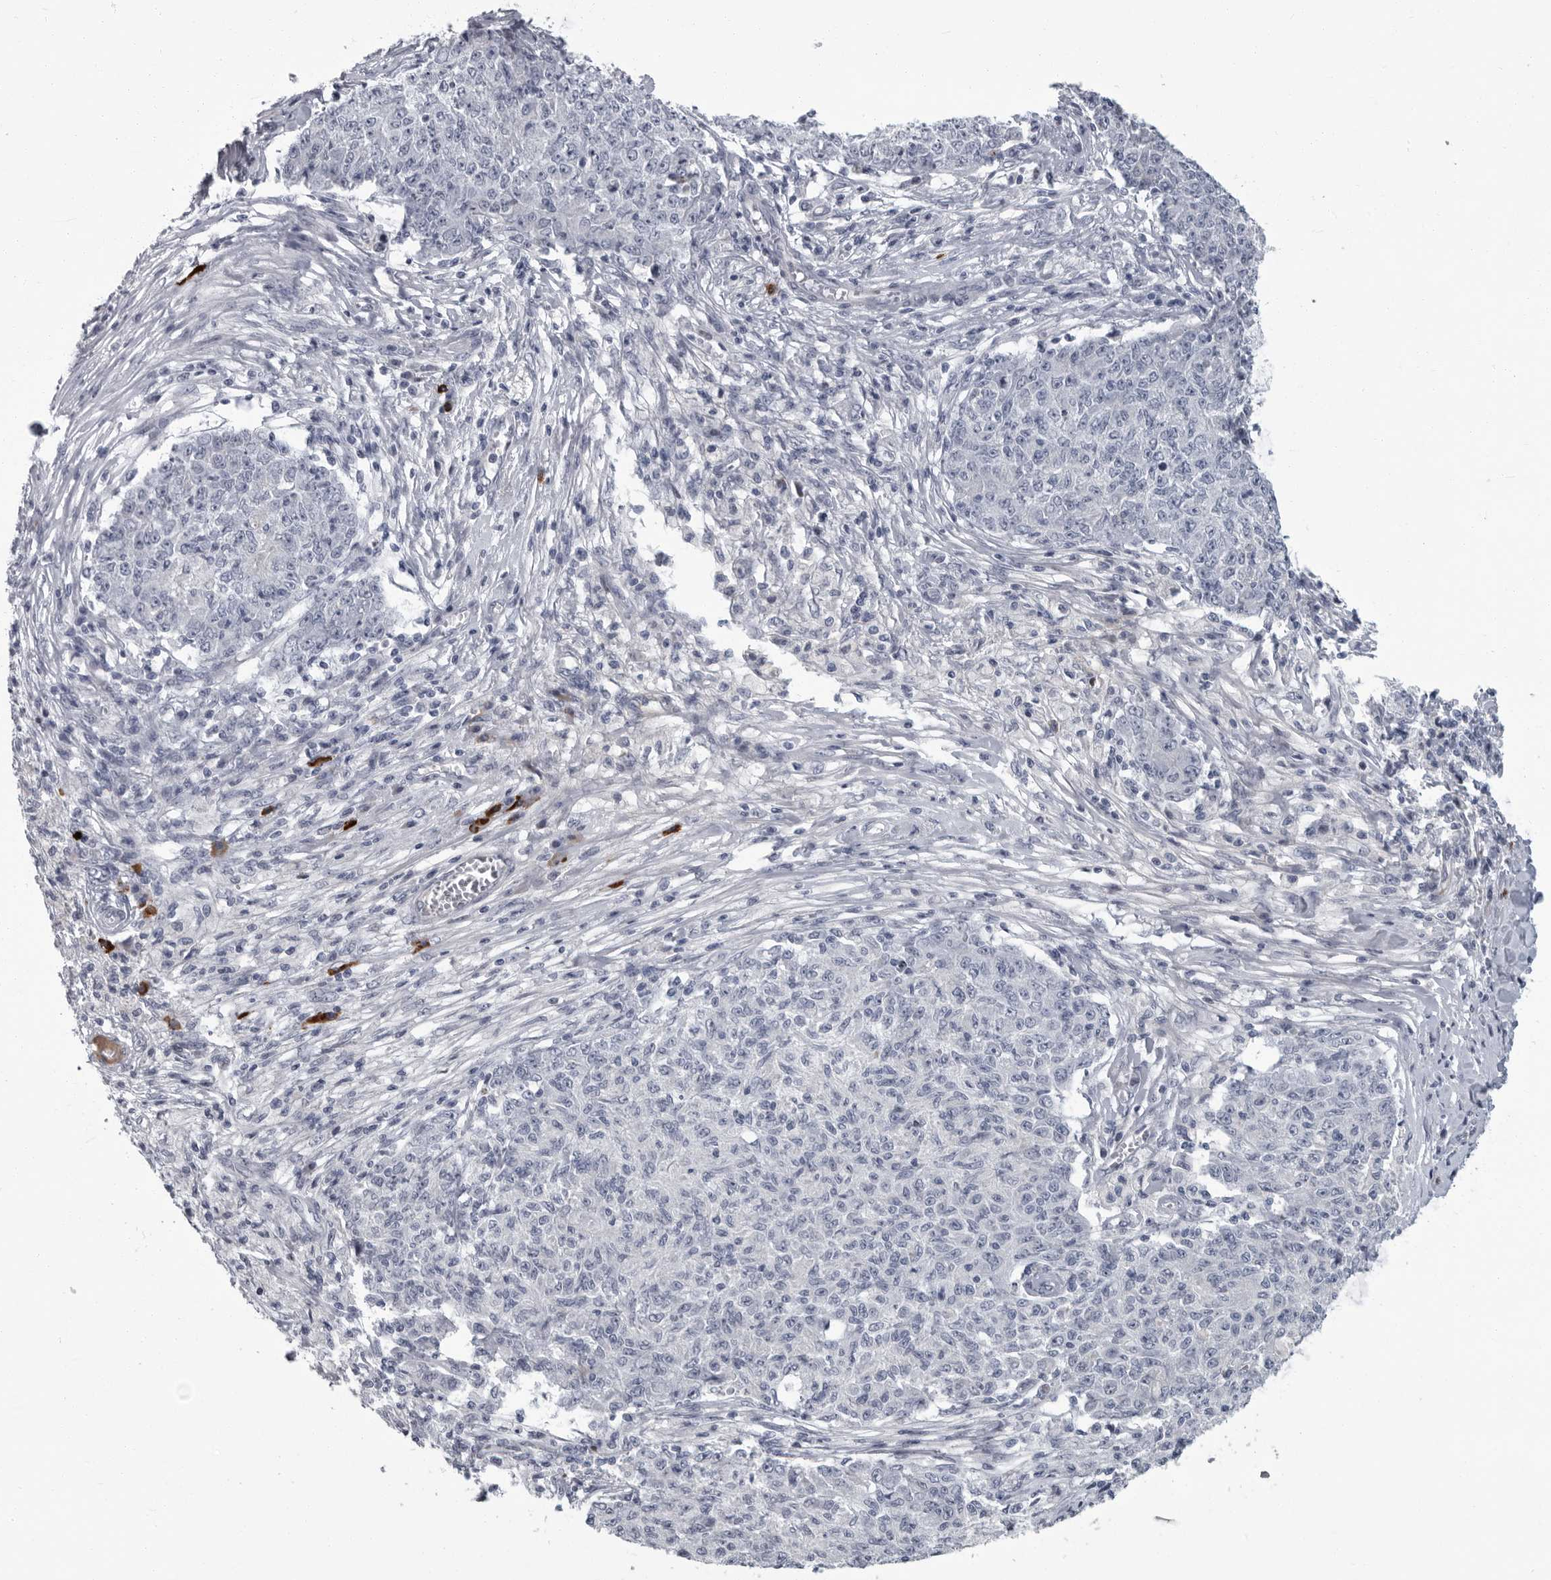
{"staining": {"intensity": "negative", "quantity": "none", "location": "none"}, "tissue": "ovarian cancer", "cell_type": "Tumor cells", "image_type": "cancer", "snomed": [{"axis": "morphology", "description": "Carcinoma, endometroid"}, {"axis": "topography", "description": "Ovary"}], "caption": "Image shows no protein staining in tumor cells of endometroid carcinoma (ovarian) tissue.", "gene": "SLC25A39", "patient": {"sex": "female", "age": 42}}